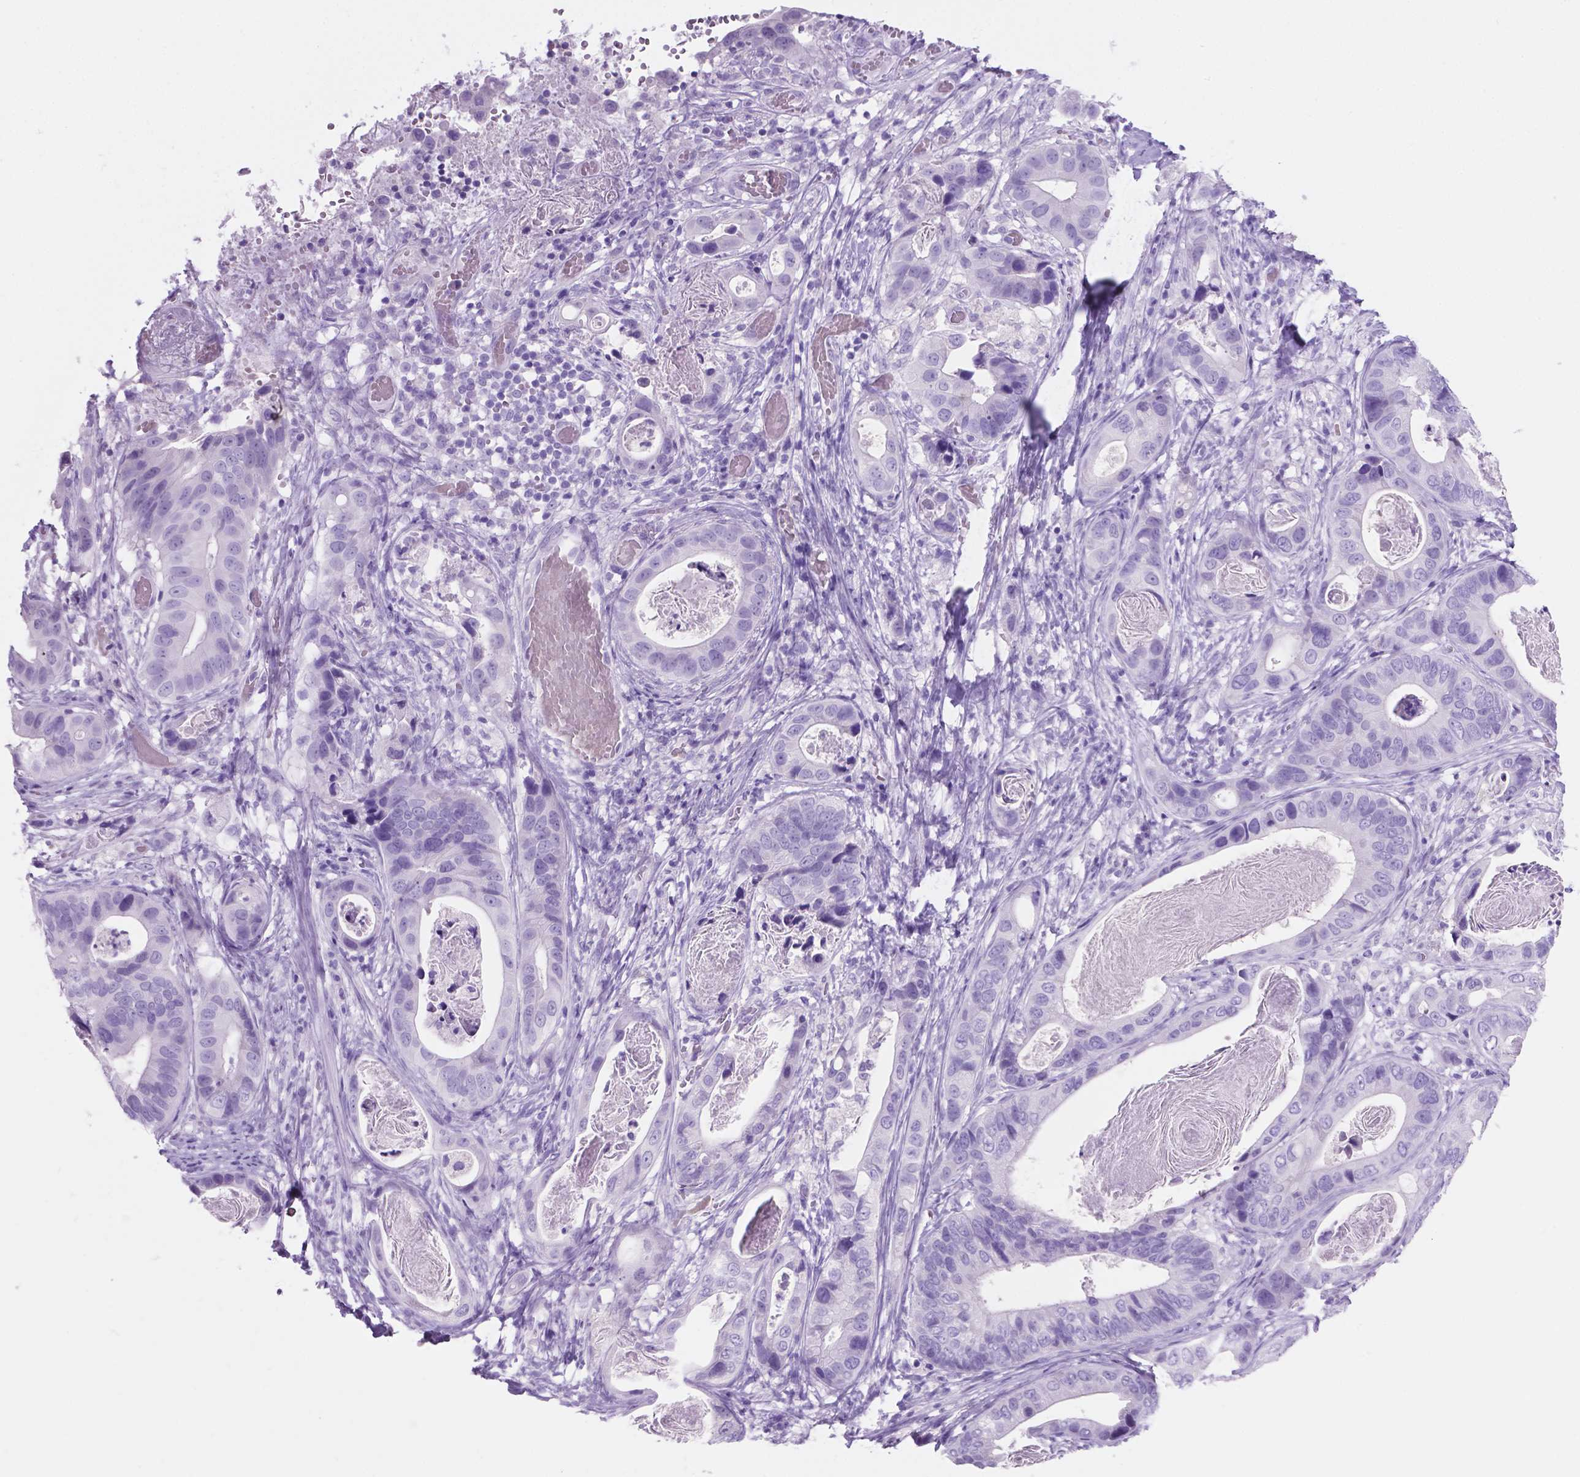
{"staining": {"intensity": "negative", "quantity": "none", "location": "none"}, "tissue": "stomach cancer", "cell_type": "Tumor cells", "image_type": "cancer", "snomed": [{"axis": "morphology", "description": "Adenocarcinoma, NOS"}, {"axis": "topography", "description": "Stomach"}], "caption": "The micrograph reveals no significant staining in tumor cells of stomach cancer.", "gene": "GRIN2B", "patient": {"sex": "male", "age": 84}}